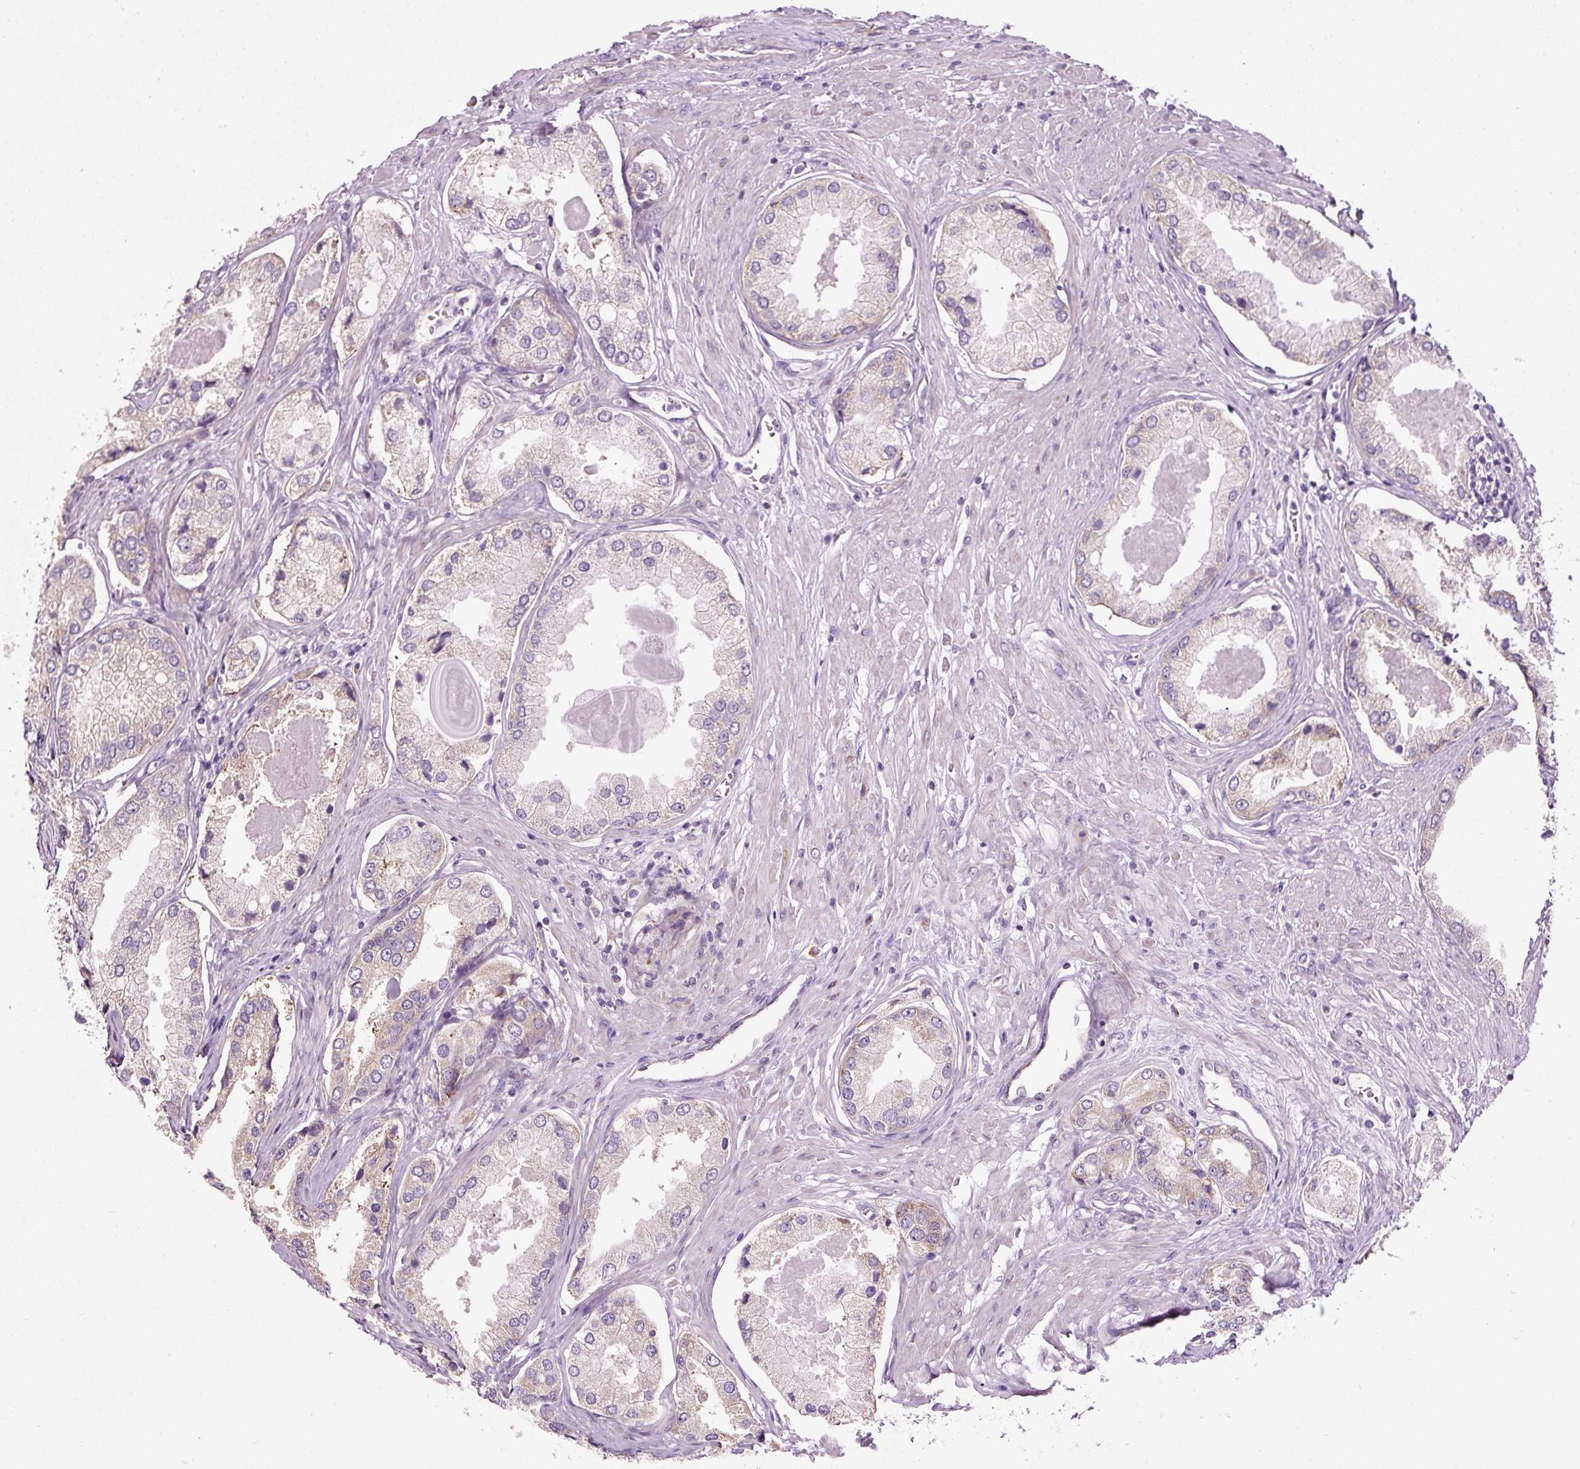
{"staining": {"intensity": "negative", "quantity": "none", "location": "none"}, "tissue": "prostate cancer", "cell_type": "Tumor cells", "image_type": "cancer", "snomed": [{"axis": "morphology", "description": "Adenocarcinoma, Low grade"}, {"axis": "topography", "description": "Prostate"}], "caption": "DAB immunohistochemical staining of human prostate low-grade adenocarcinoma reveals no significant expression in tumor cells. (DAB (3,3'-diaminobenzidine) immunohistochemistry visualized using brightfield microscopy, high magnification).", "gene": "RPL10A", "patient": {"sex": "male", "age": 68}}